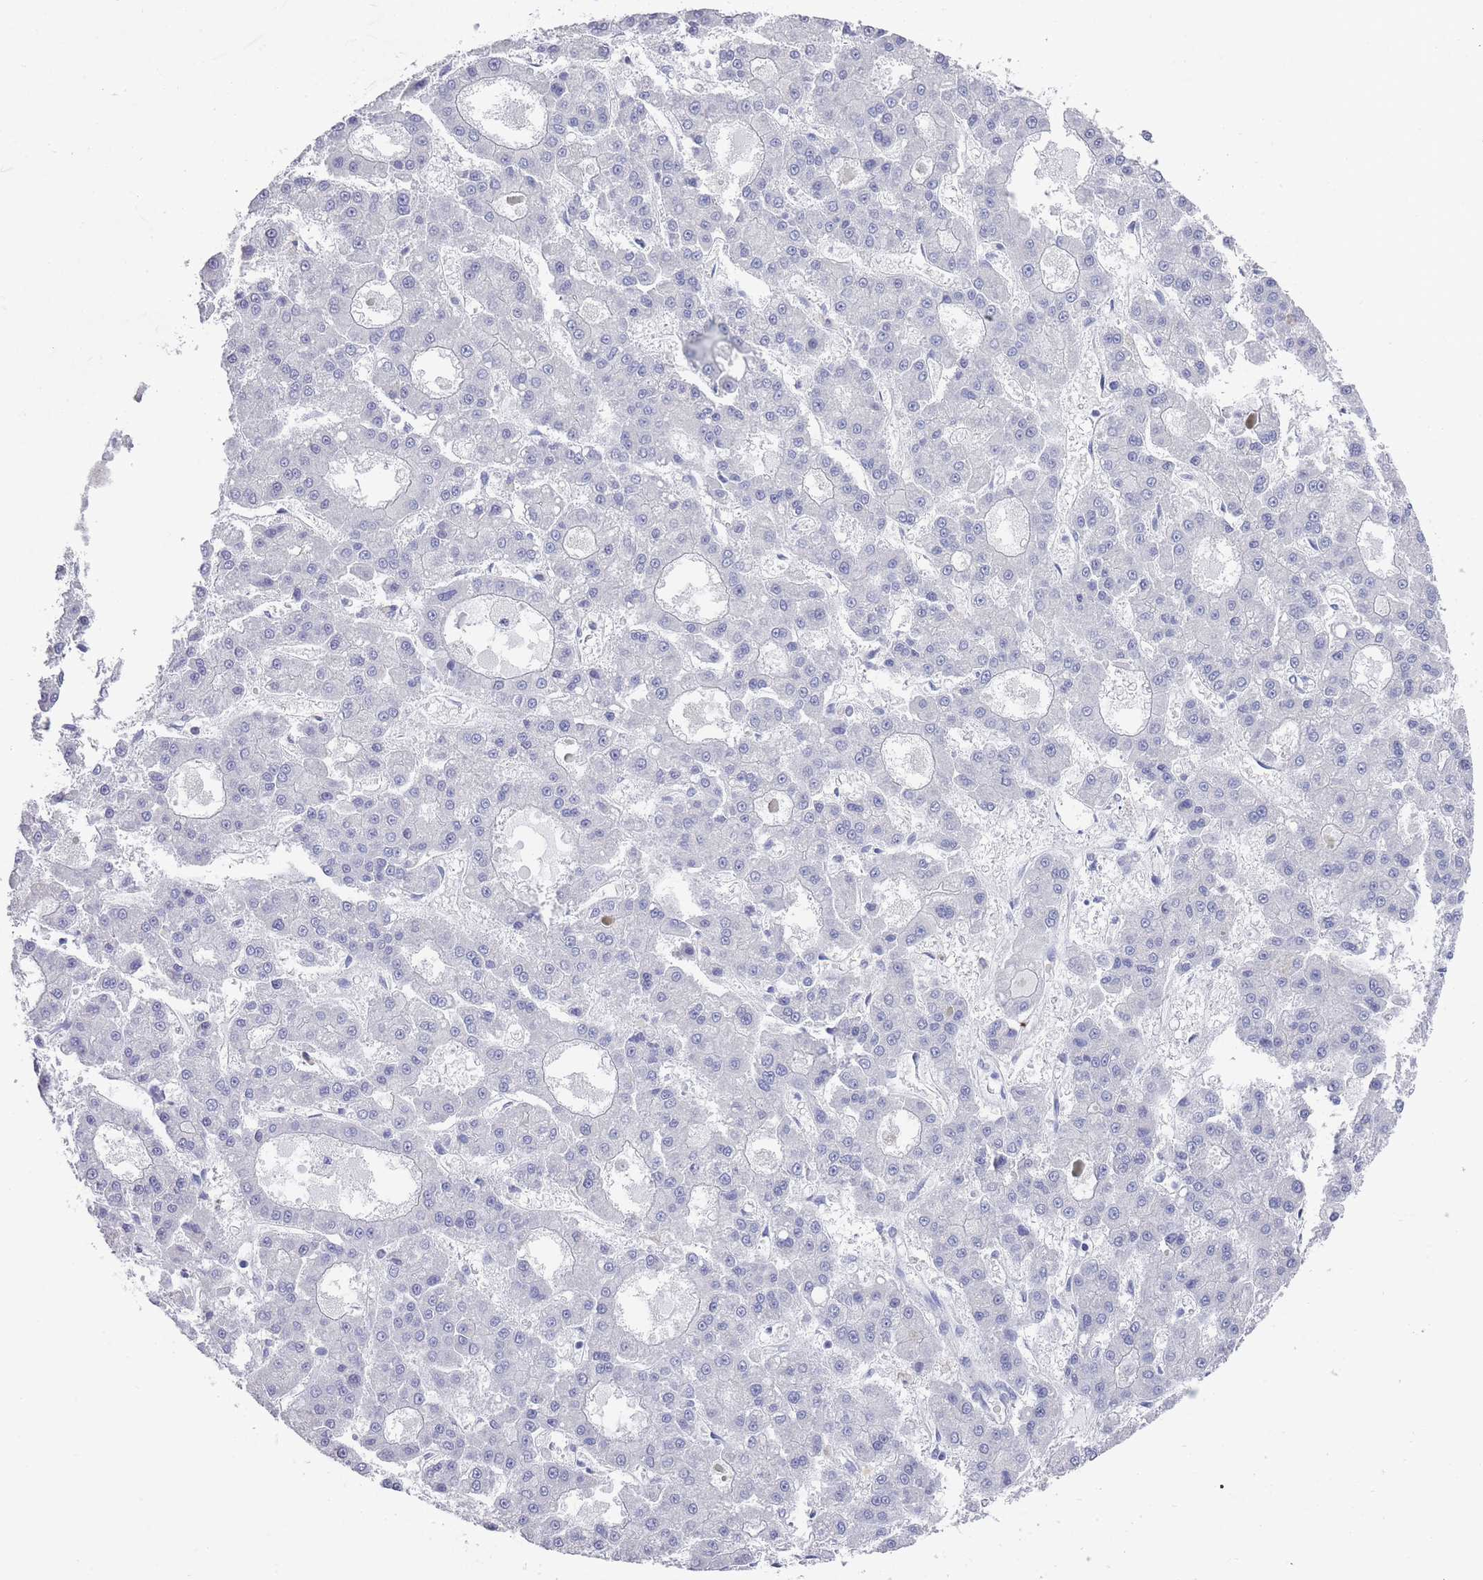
{"staining": {"intensity": "negative", "quantity": "none", "location": "none"}, "tissue": "liver cancer", "cell_type": "Tumor cells", "image_type": "cancer", "snomed": [{"axis": "morphology", "description": "Carcinoma, Hepatocellular, NOS"}, {"axis": "topography", "description": "Liver"}], "caption": "This is an IHC micrograph of liver hepatocellular carcinoma. There is no expression in tumor cells.", "gene": "RAB2B", "patient": {"sex": "male", "age": 70}}